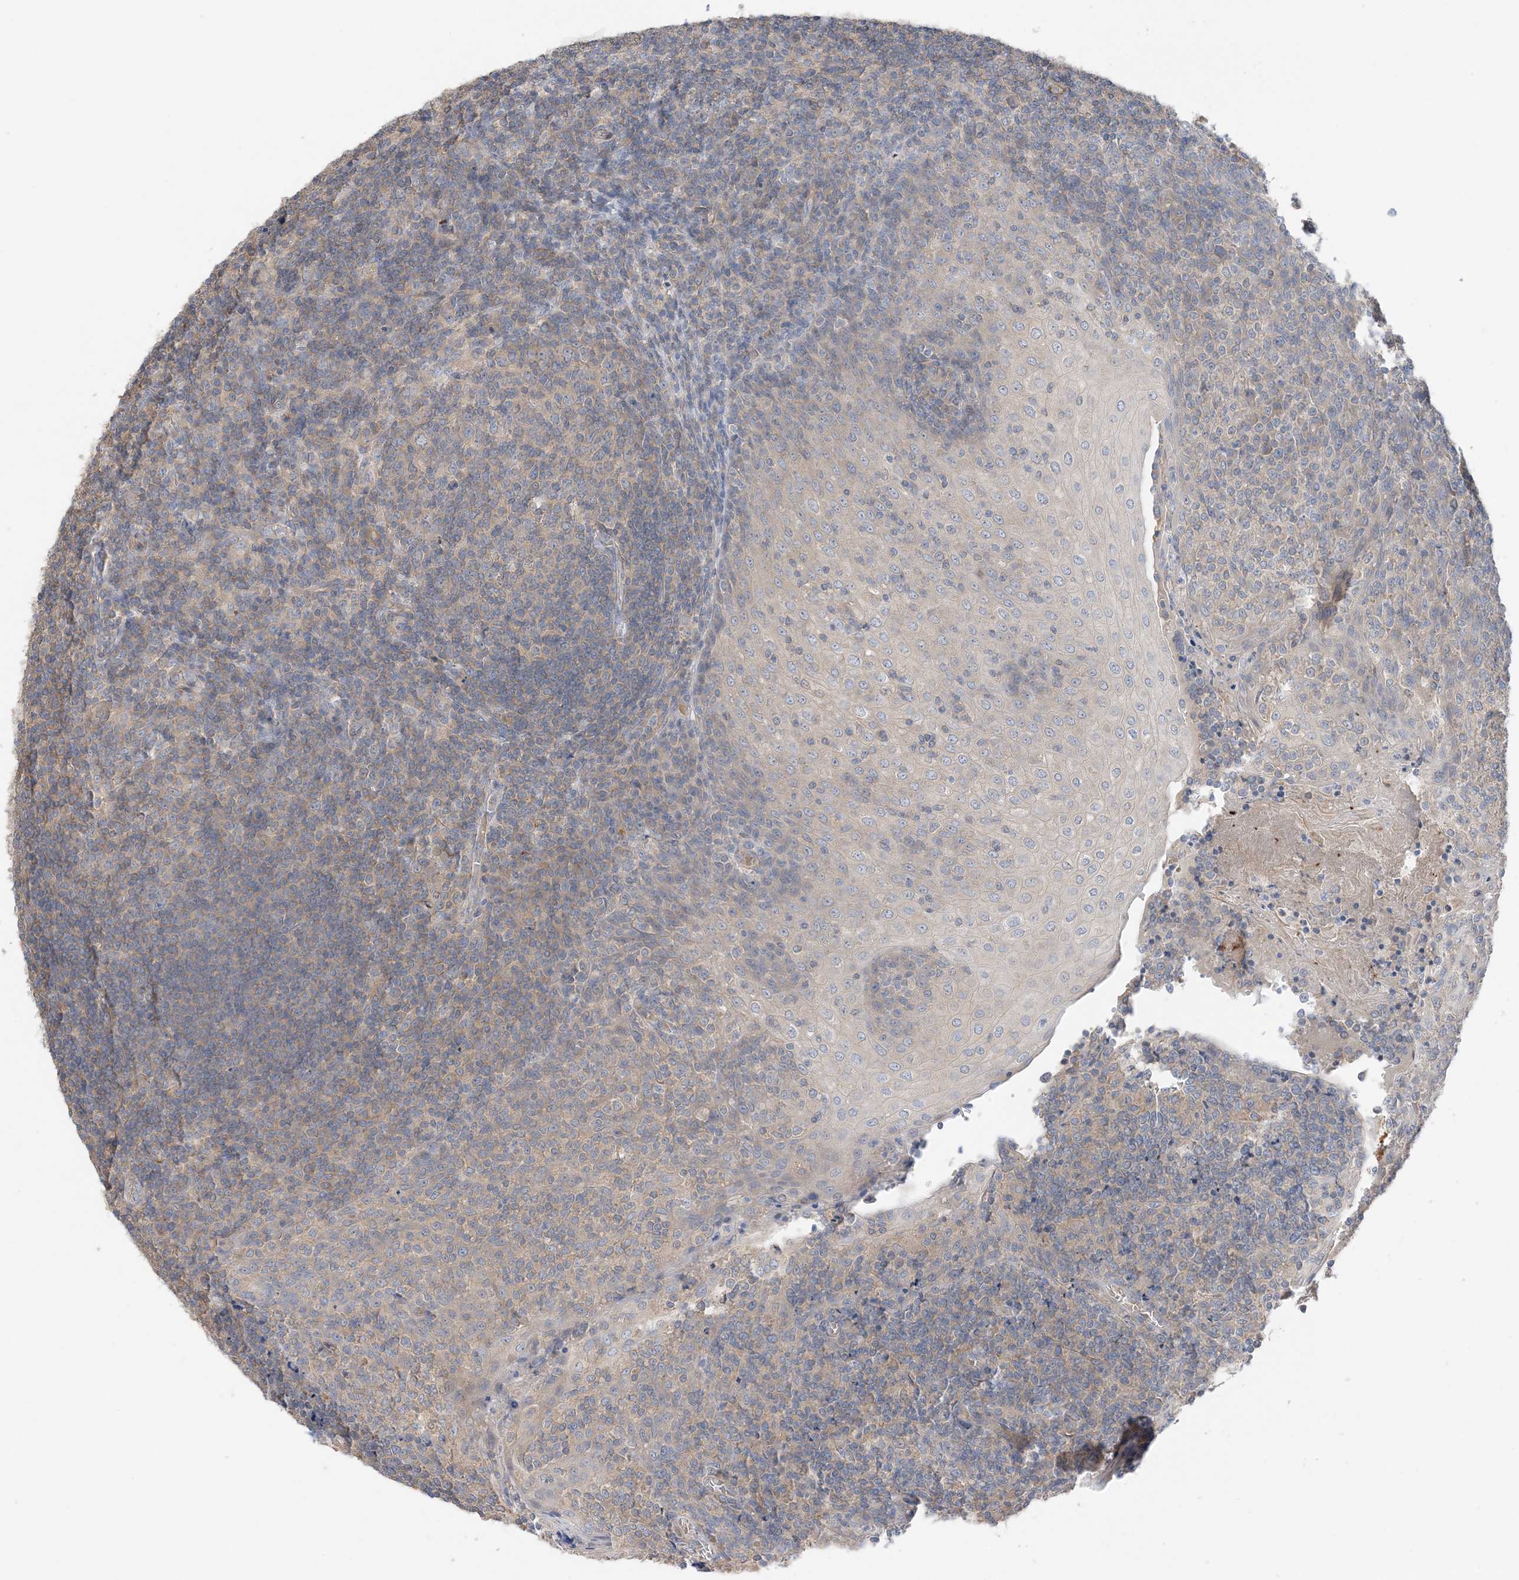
{"staining": {"intensity": "weak", "quantity": "<25%", "location": "cytoplasmic/membranous"}, "tissue": "tonsil", "cell_type": "Germinal center cells", "image_type": "normal", "snomed": [{"axis": "morphology", "description": "Normal tissue, NOS"}, {"axis": "topography", "description": "Tonsil"}], "caption": "Germinal center cells are negative for protein expression in unremarkable human tonsil. (Brightfield microscopy of DAB (3,3'-diaminobenzidine) immunohistochemistry at high magnification).", "gene": "KIFBP", "patient": {"sex": "female", "age": 19}}